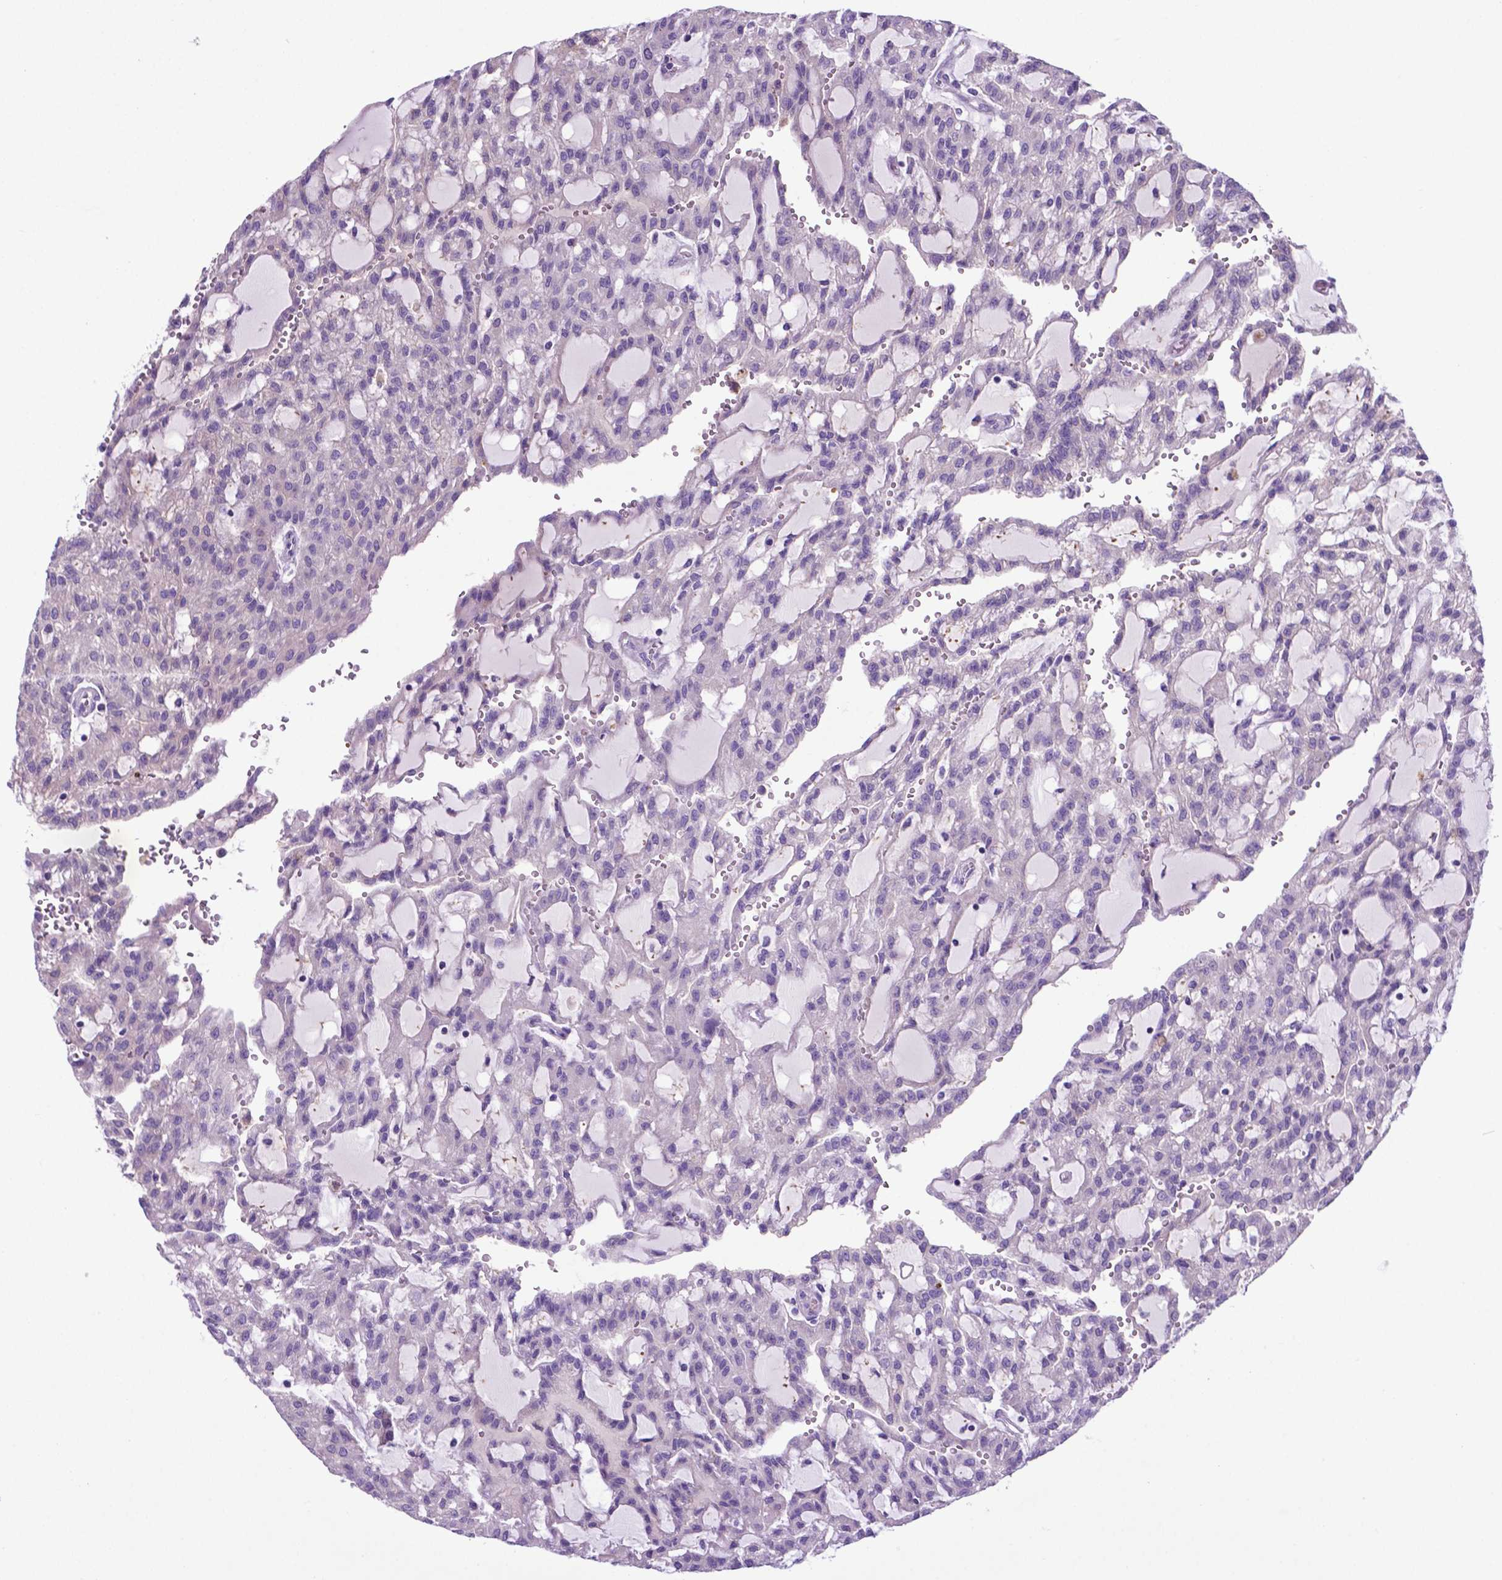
{"staining": {"intensity": "negative", "quantity": "none", "location": "none"}, "tissue": "renal cancer", "cell_type": "Tumor cells", "image_type": "cancer", "snomed": [{"axis": "morphology", "description": "Adenocarcinoma, NOS"}, {"axis": "topography", "description": "Kidney"}], "caption": "Immunohistochemistry (IHC) of renal cancer displays no staining in tumor cells.", "gene": "ADRA2B", "patient": {"sex": "male", "age": 63}}